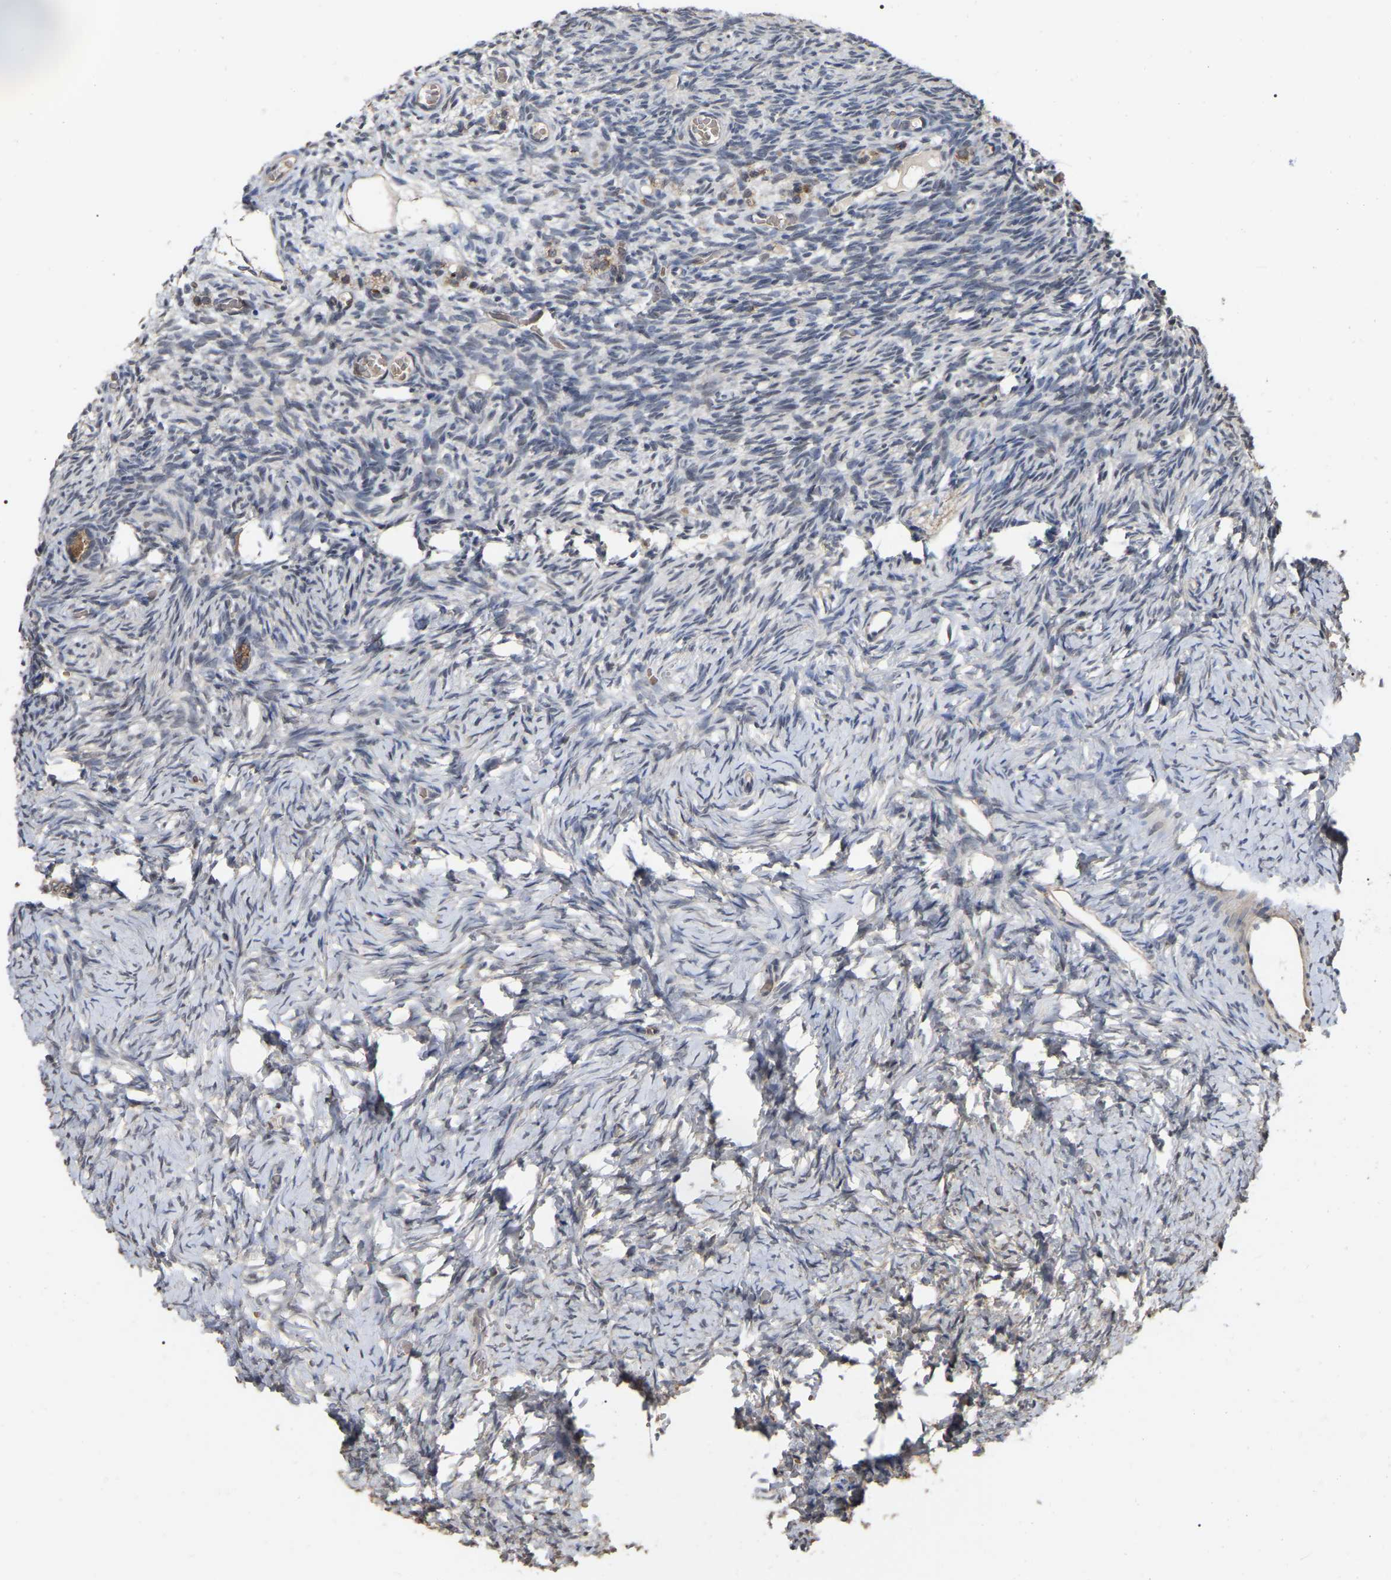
{"staining": {"intensity": "moderate", "quantity": "<25%", "location": "cytoplasmic/membranous"}, "tissue": "ovary", "cell_type": "Follicle cells", "image_type": "normal", "snomed": [{"axis": "morphology", "description": "Normal tissue, NOS"}, {"axis": "topography", "description": "Ovary"}], "caption": "IHC histopathology image of unremarkable human ovary stained for a protein (brown), which reveals low levels of moderate cytoplasmic/membranous staining in about <25% of follicle cells.", "gene": "FAM219A", "patient": {"sex": "female", "age": 27}}